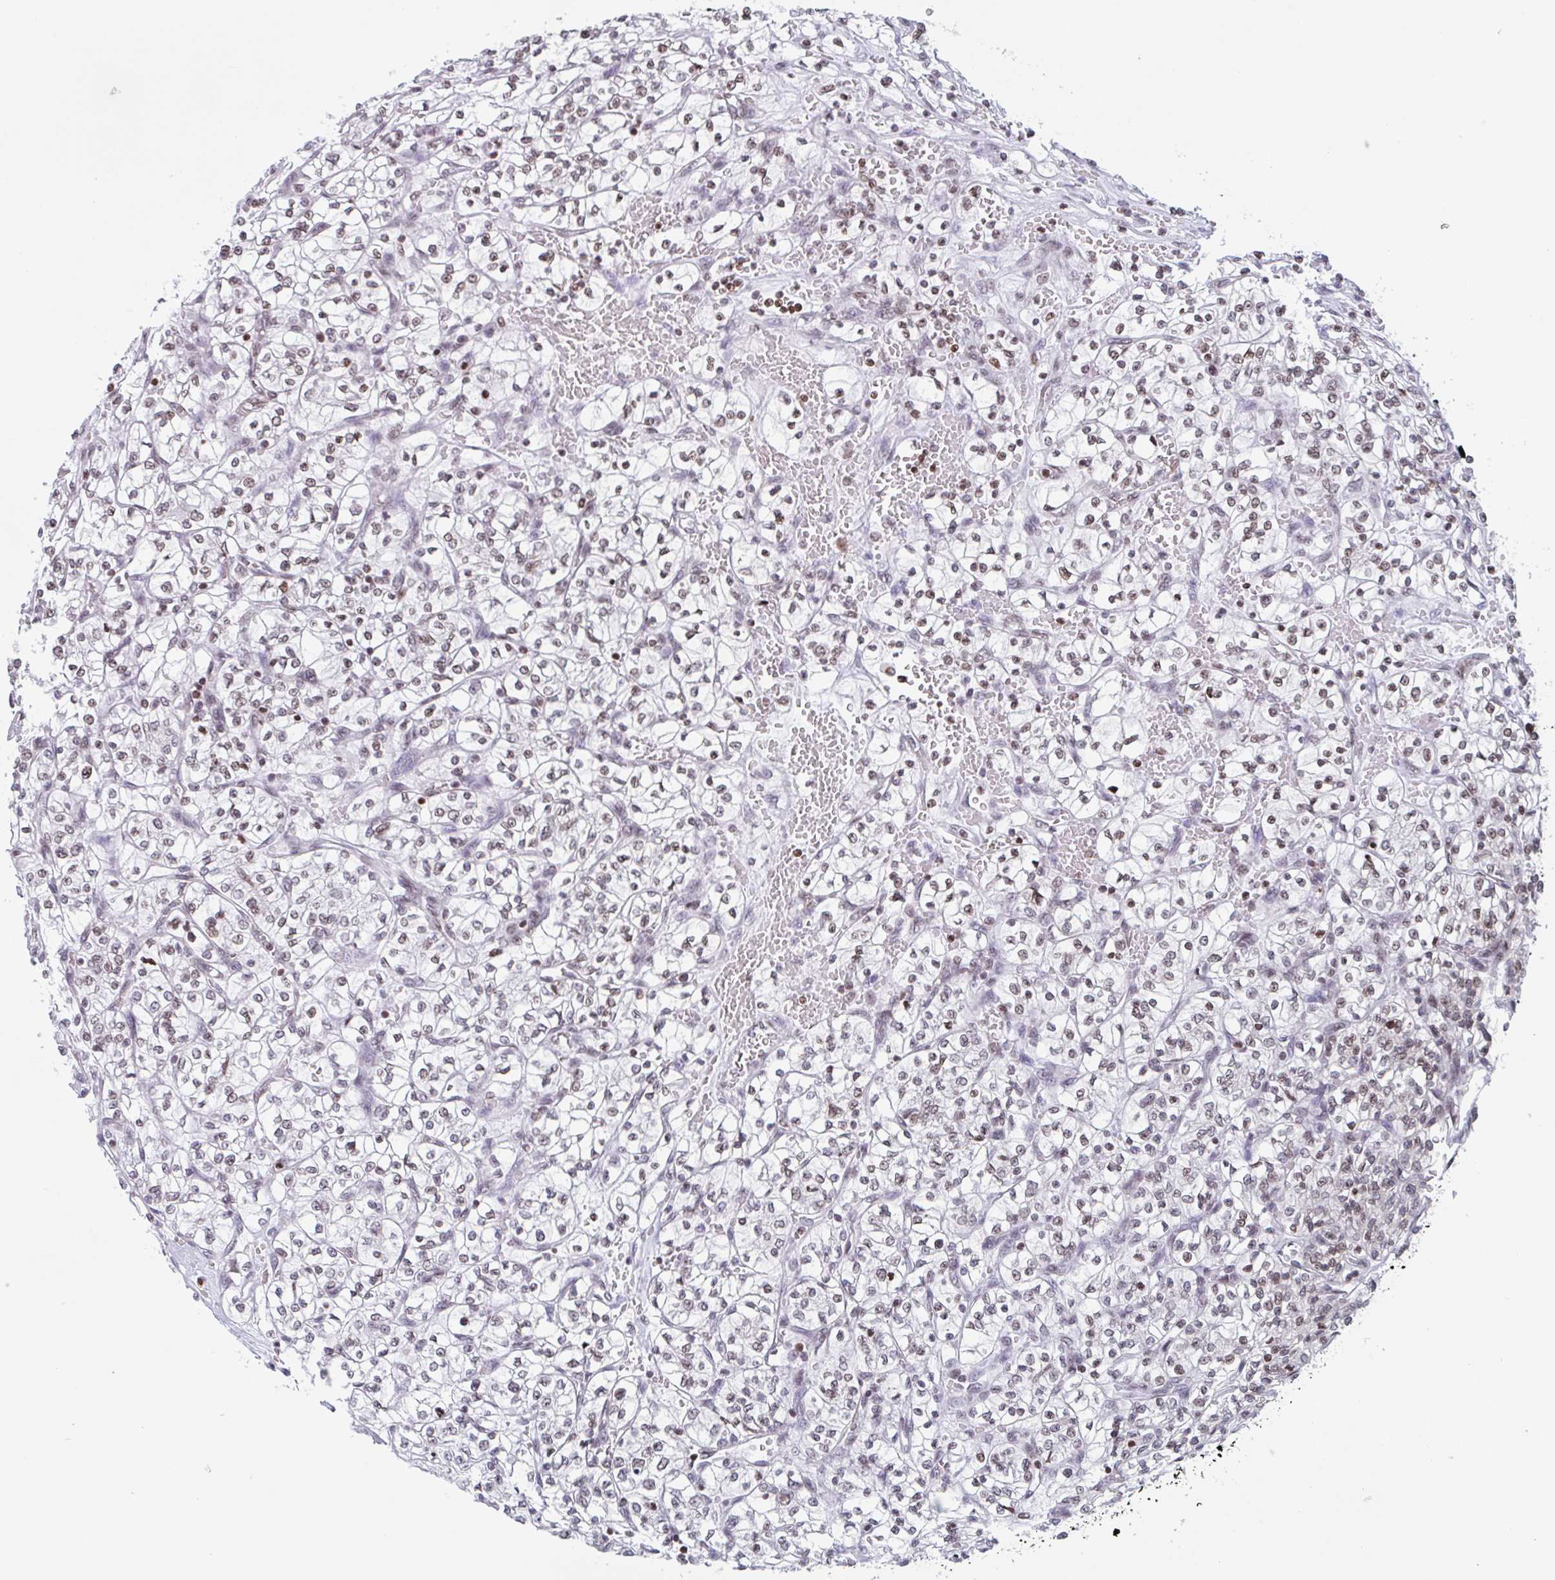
{"staining": {"intensity": "moderate", "quantity": ">75%", "location": "nuclear"}, "tissue": "renal cancer", "cell_type": "Tumor cells", "image_type": "cancer", "snomed": [{"axis": "morphology", "description": "Adenocarcinoma, NOS"}, {"axis": "topography", "description": "Kidney"}], "caption": "A micrograph showing moderate nuclear expression in about >75% of tumor cells in renal cancer (adenocarcinoma), as visualized by brown immunohistochemical staining.", "gene": "NOL6", "patient": {"sex": "female", "age": 64}}